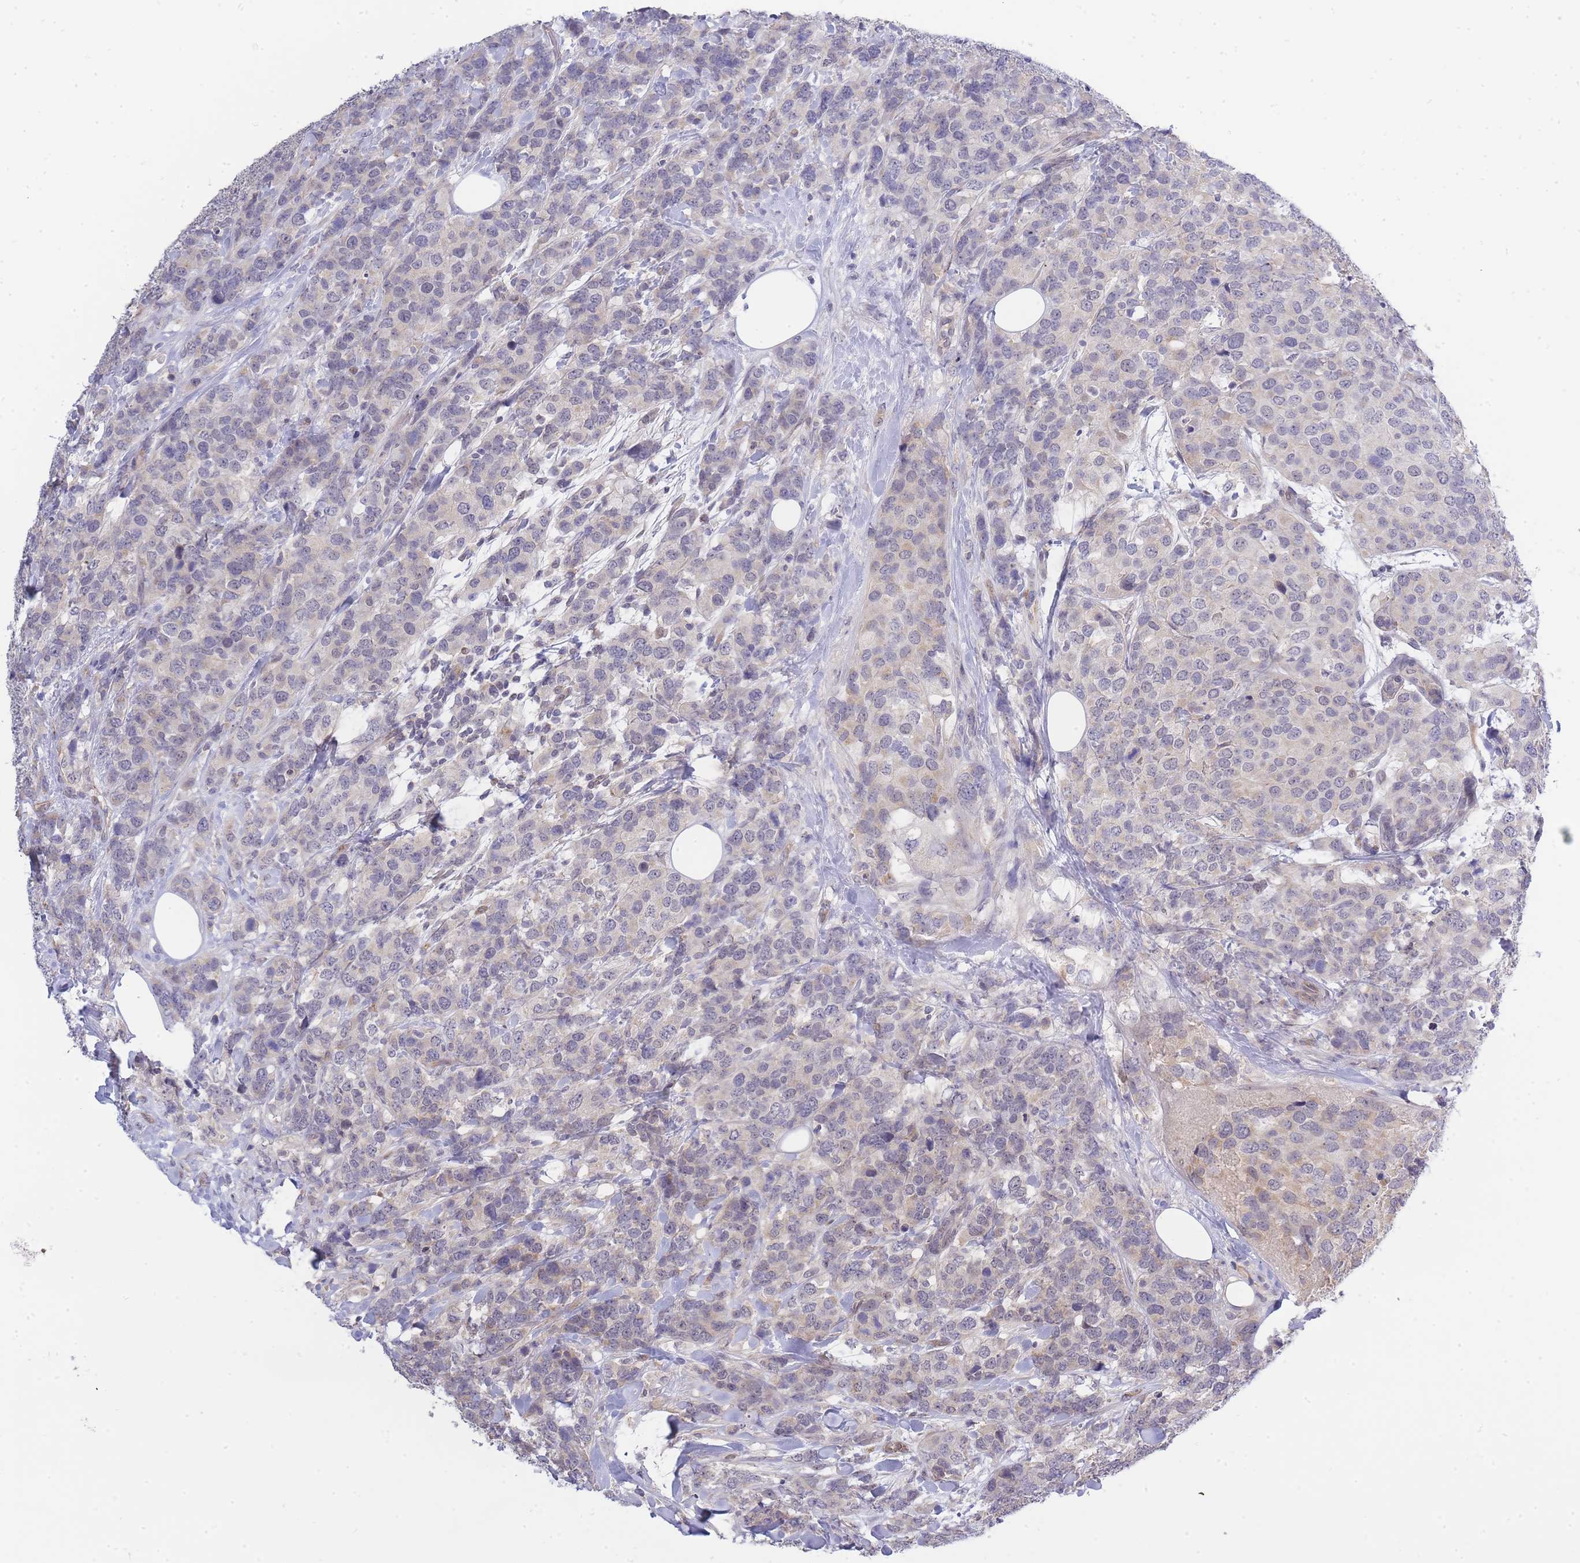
{"staining": {"intensity": "negative", "quantity": "none", "location": "none"}, "tissue": "breast cancer", "cell_type": "Tumor cells", "image_type": "cancer", "snomed": [{"axis": "morphology", "description": "Lobular carcinoma"}, {"axis": "topography", "description": "Breast"}], "caption": "IHC image of human lobular carcinoma (breast) stained for a protein (brown), which reveals no expression in tumor cells.", "gene": "C19orf25", "patient": {"sex": "female", "age": 59}}